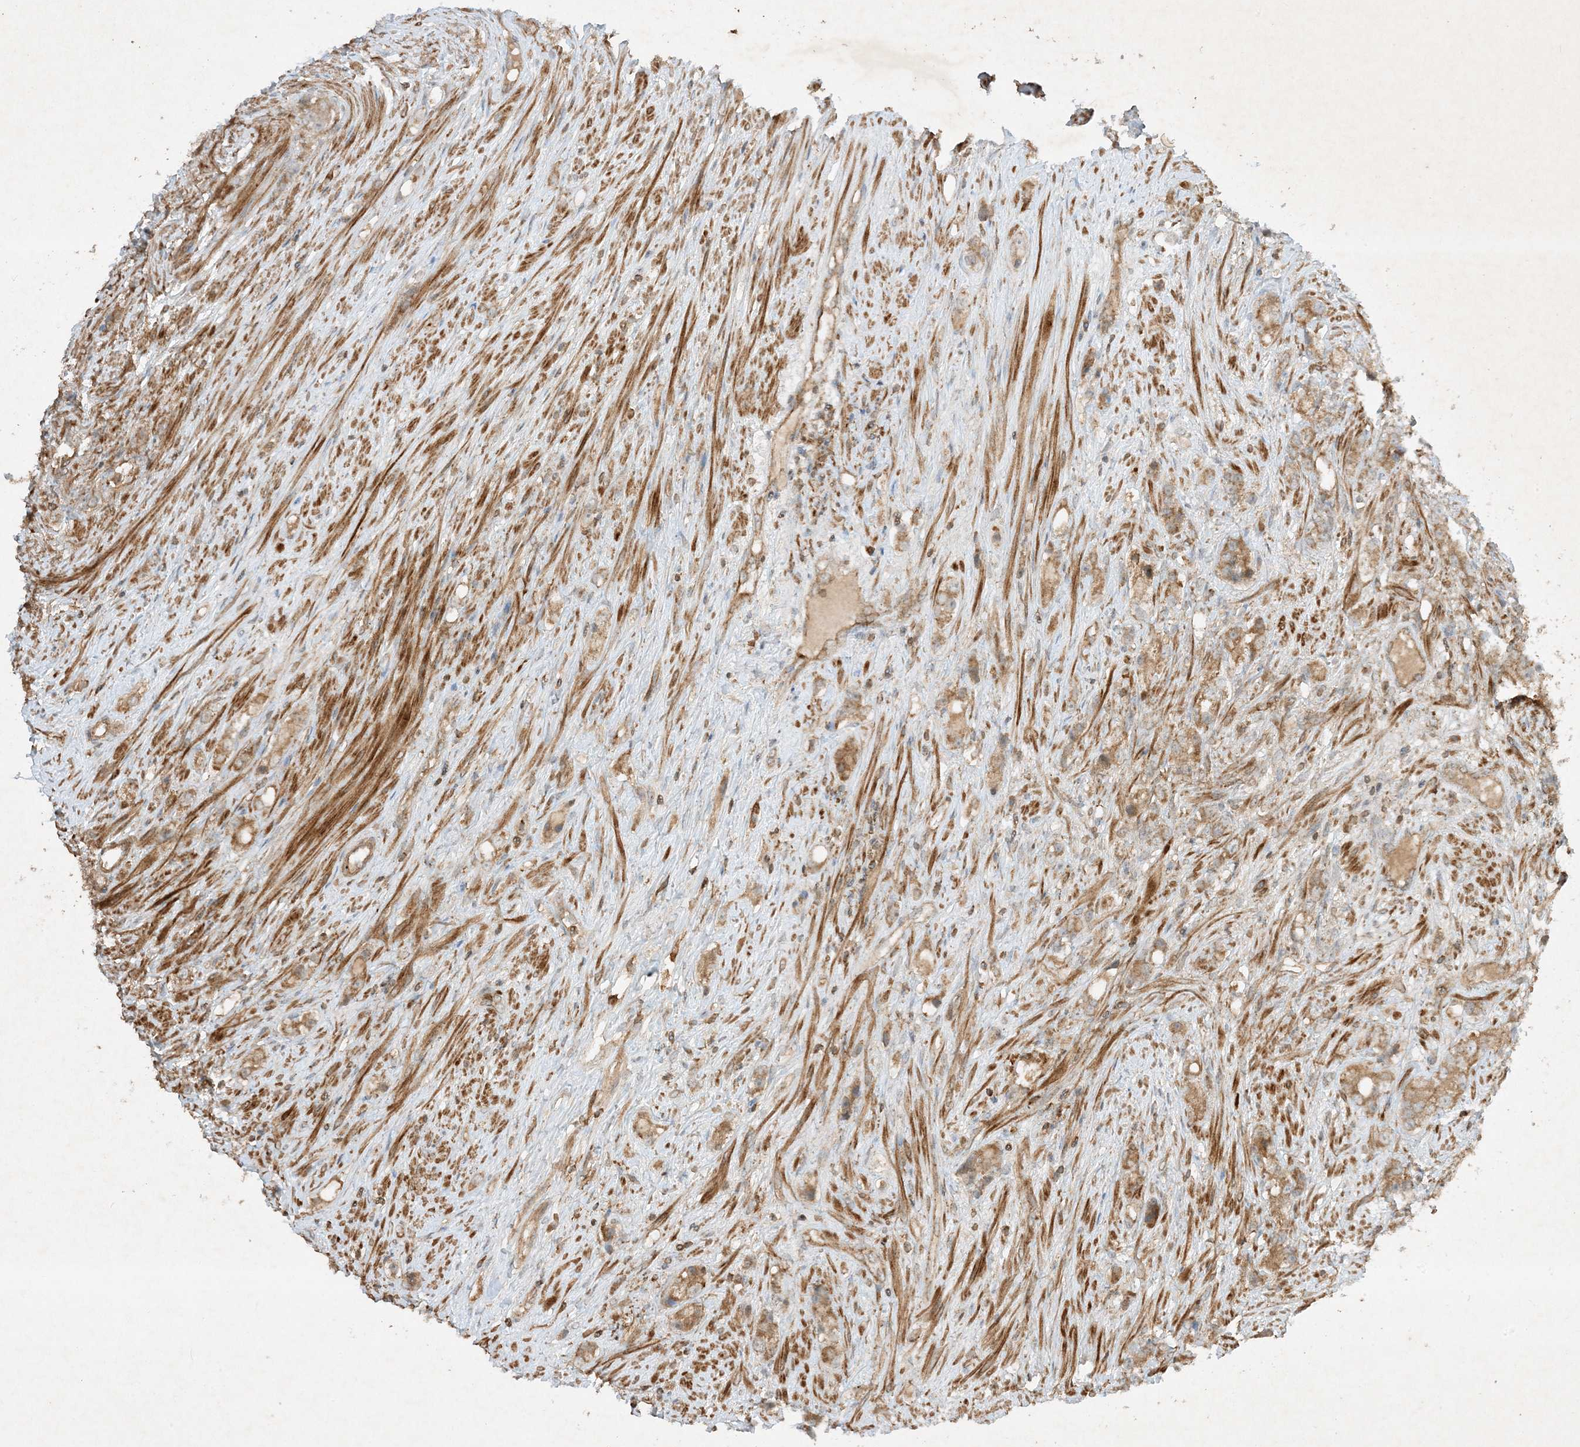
{"staining": {"intensity": "moderate", "quantity": ">75%", "location": "cytoplasmic/membranous"}, "tissue": "prostate cancer", "cell_type": "Tumor cells", "image_type": "cancer", "snomed": [{"axis": "morphology", "description": "Adenocarcinoma, High grade"}, {"axis": "topography", "description": "Prostate"}], "caption": "Human prostate cancer (adenocarcinoma (high-grade)) stained for a protein (brown) reveals moderate cytoplasmic/membranous positive positivity in approximately >75% of tumor cells.", "gene": "XRN1", "patient": {"sex": "male", "age": 63}}